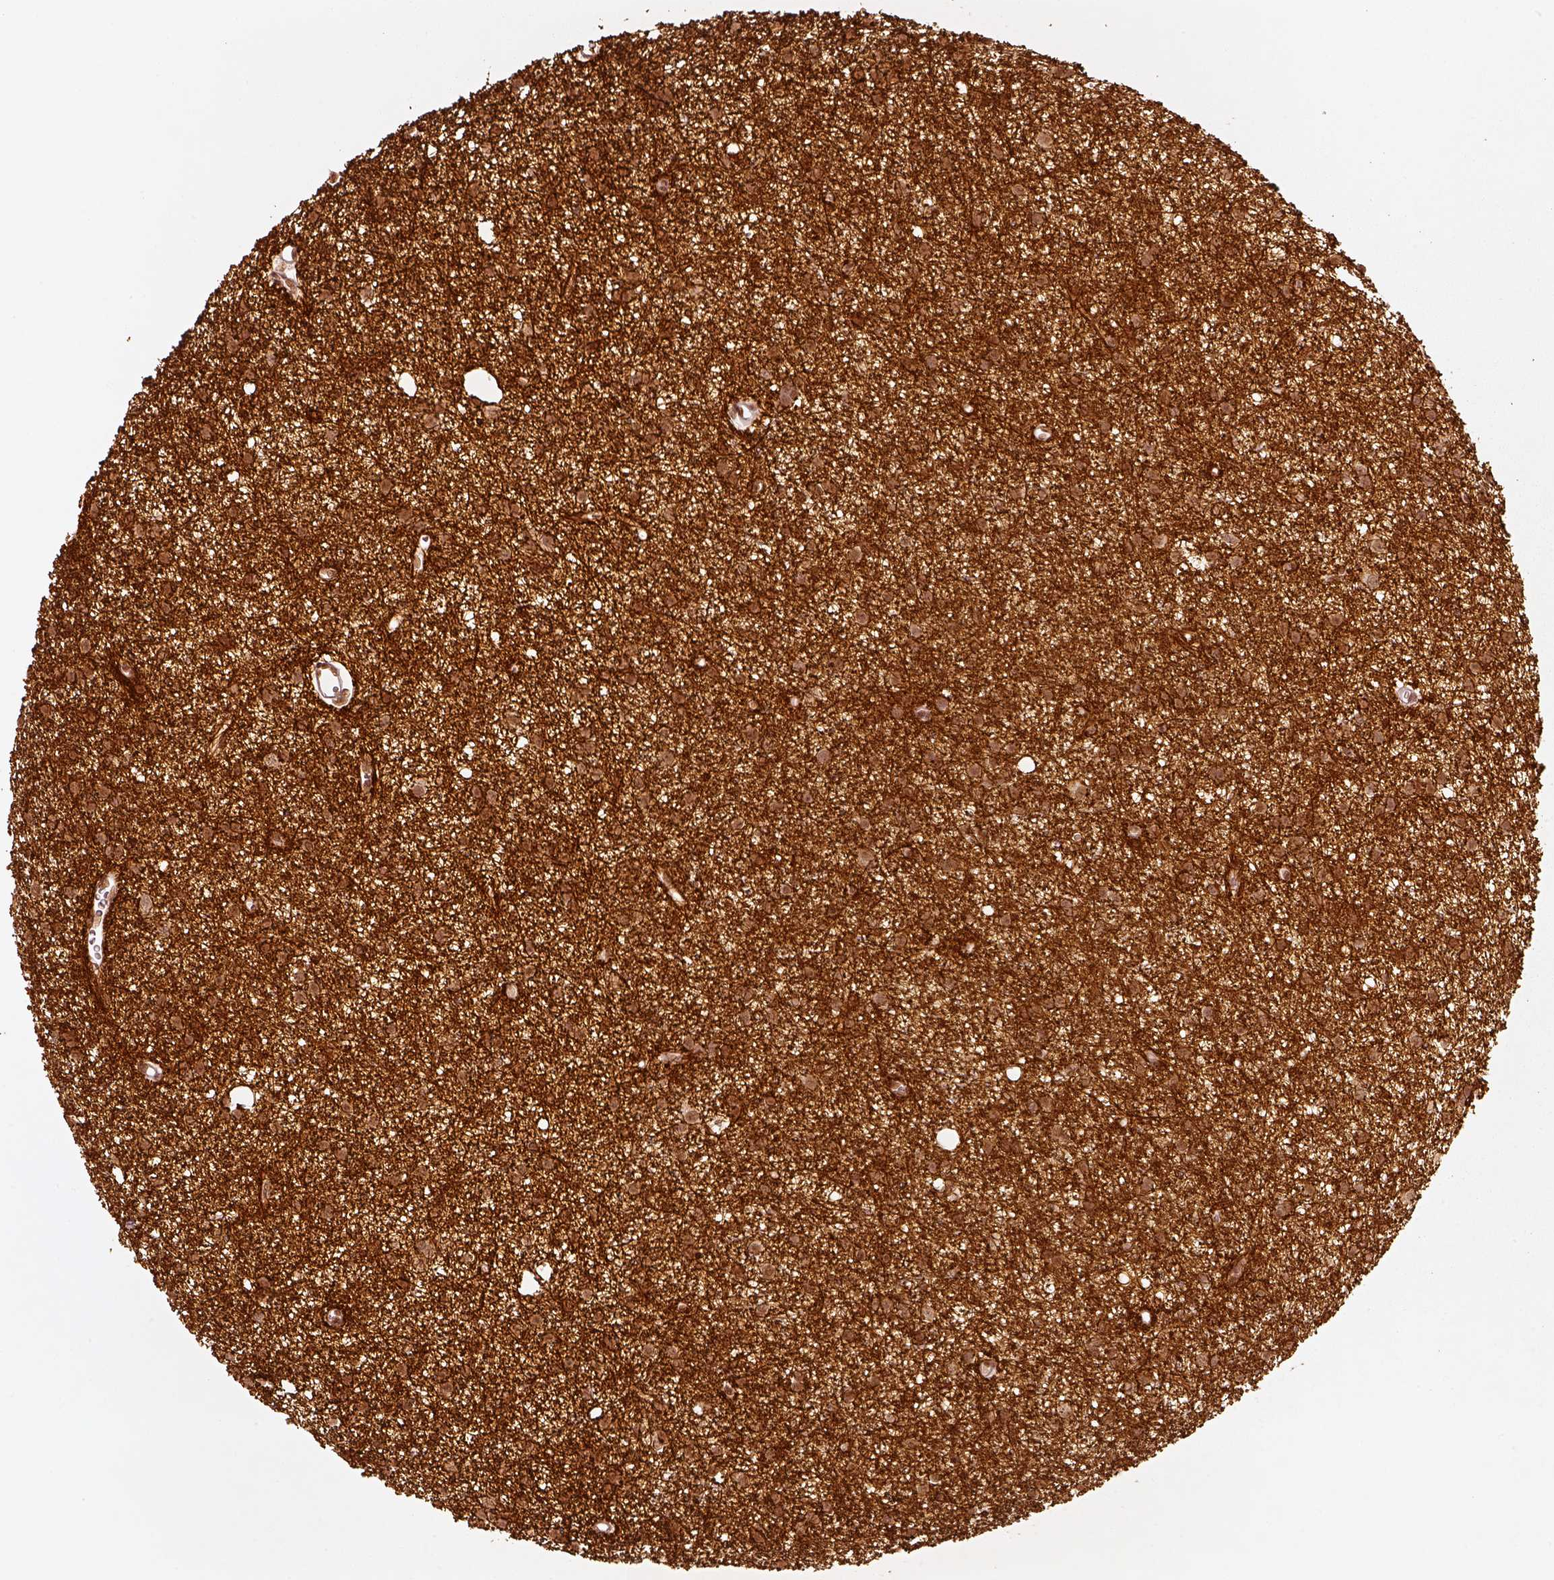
{"staining": {"intensity": "weak", "quantity": ">75%", "location": "nuclear"}, "tissue": "glioma", "cell_type": "Tumor cells", "image_type": "cancer", "snomed": [{"axis": "morphology", "description": "Glioma, malignant, Low grade"}, {"axis": "topography", "description": "Brain"}], "caption": "A brown stain highlights weak nuclear staining of a protein in glioma tumor cells.", "gene": "GMEB2", "patient": {"sex": "male", "age": 27}}